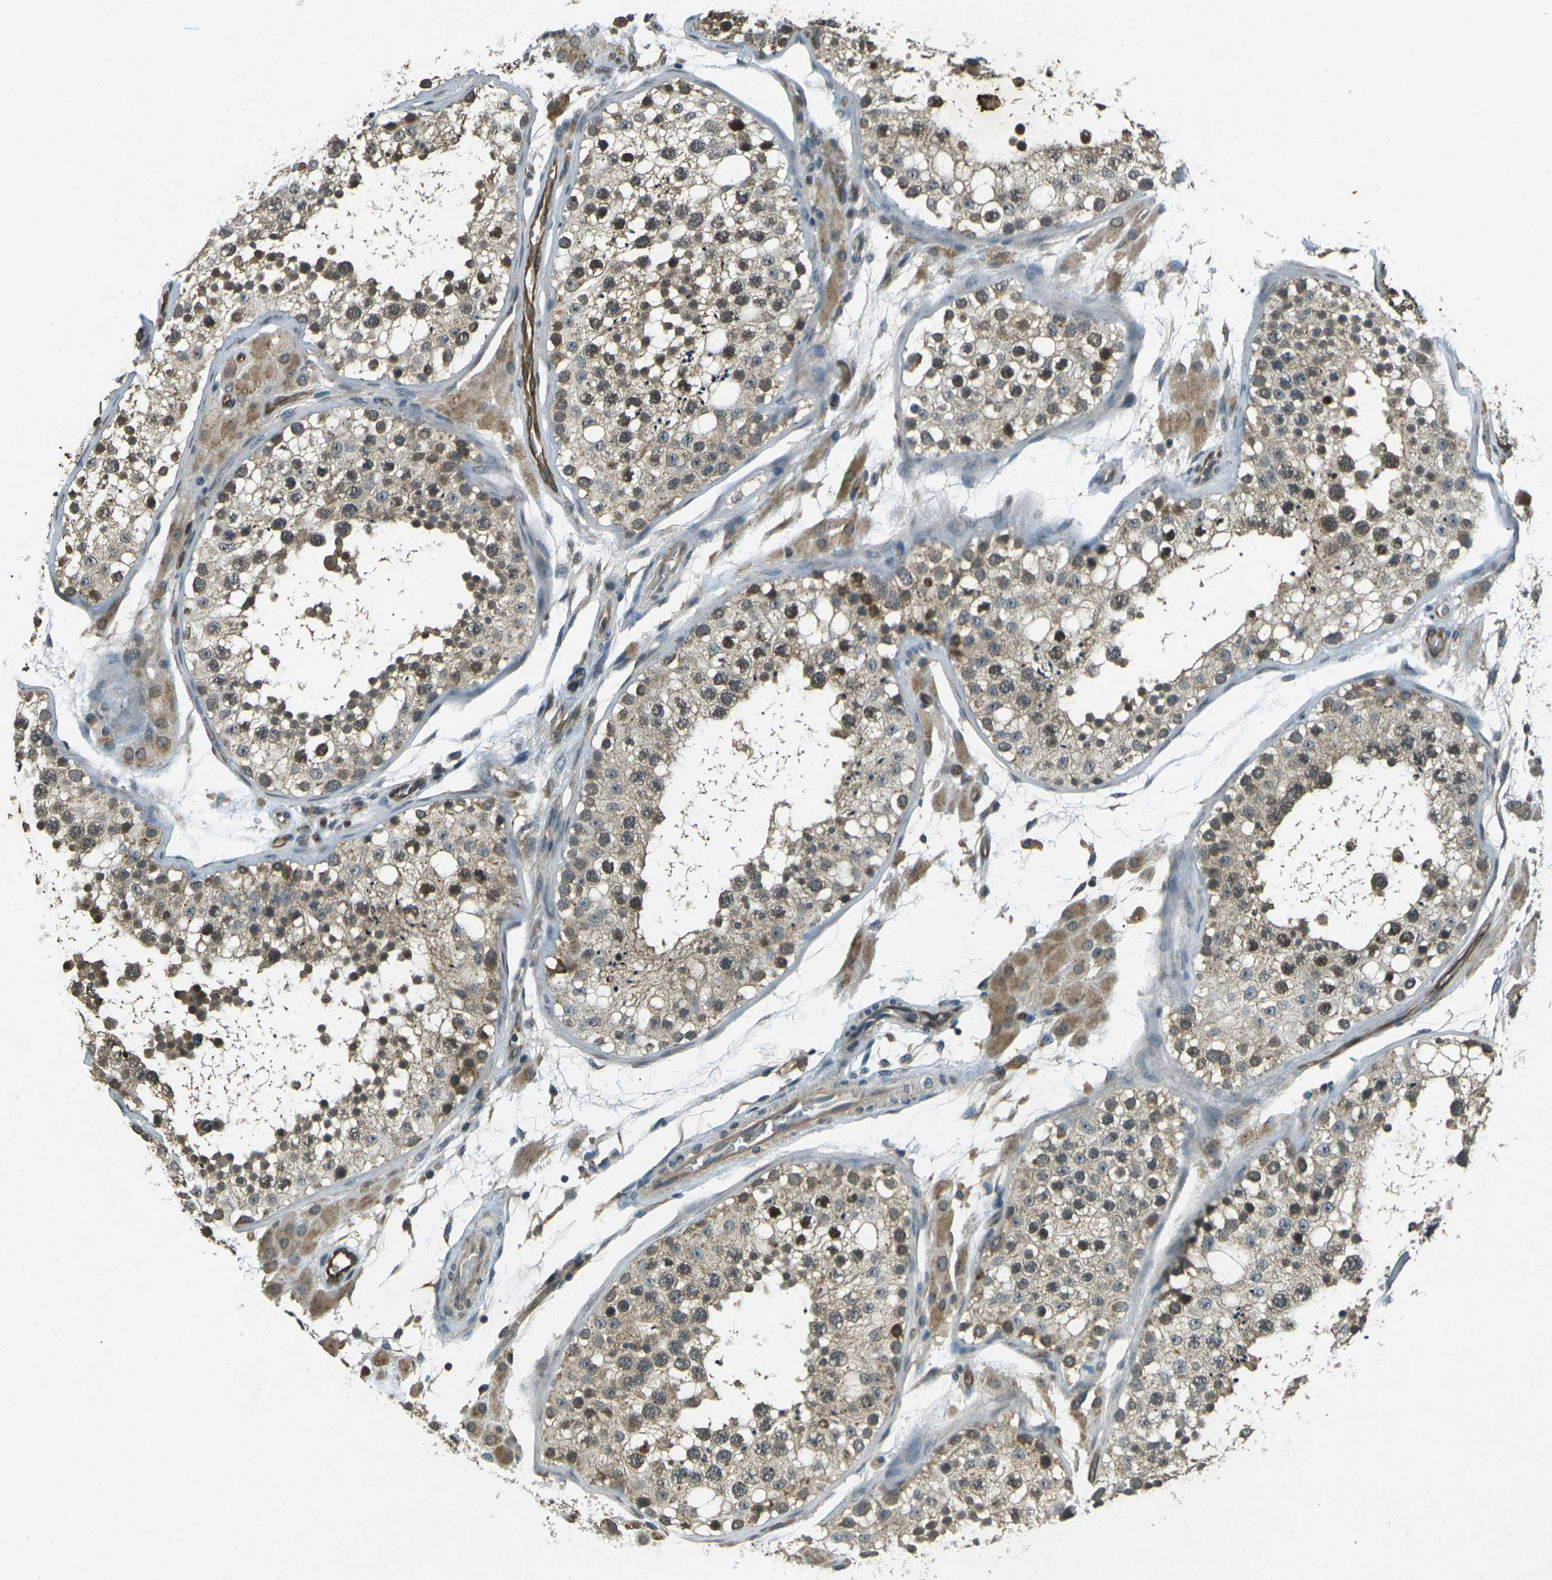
{"staining": {"intensity": "moderate", "quantity": ">75%", "location": "cytoplasmic/membranous,nuclear"}, "tissue": "testis", "cell_type": "Cells in seminiferous ducts", "image_type": "normal", "snomed": [{"axis": "morphology", "description": "Normal tissue, NOS"}, {"axis": "topography", "description": "Testis"}], "caption": "Immunohistochemistry (IHC) (DAB) staining of unremarkable testis demonstrates moderate cytoplasmic/membranous,nuclear protein staining in approximately >75% of cells in seminiferous ducts. (DAB IHC, brown staining for protein, blue staining for nuclei).", "gene": "PDE2A", "patient": {"sex": "male", "age": 26}}